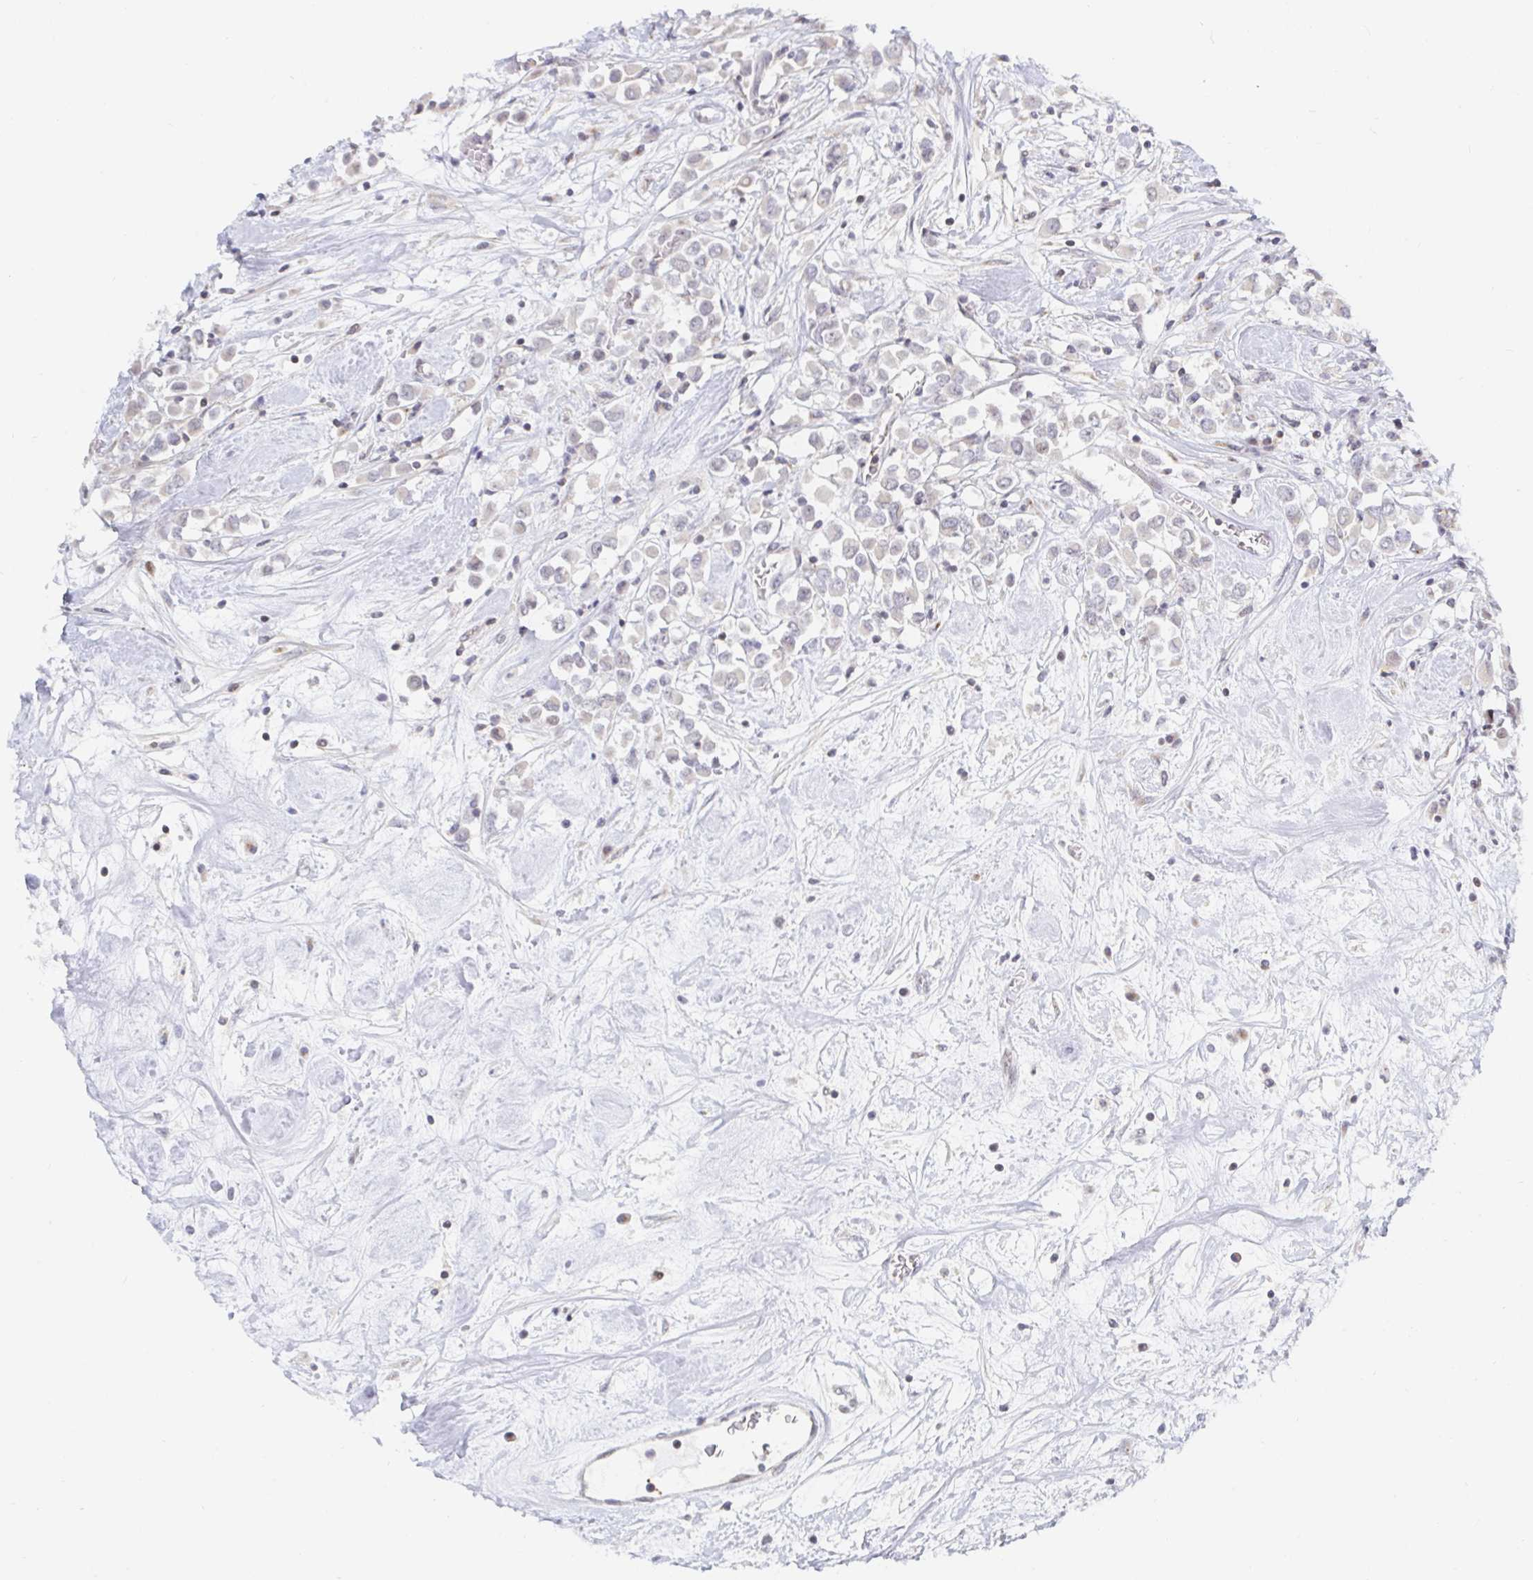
{"staining": {"intensity": "weak", "quantity": "<25%", "location": "nuclear"}, "tissue": "breast cancer", "cell_type": "Tumor cells", "image_type": "cancer", "snomed": [{"axis": "morphology", "description": "Duct carcinoma"}, {"axis": "topography", "description": "Breast"}], "caption": "Immunohistochemistry micrograph of neoplastic tissue: human breast cancer (invasive ductal carcinoma) stained with DAB (3,3'-diaminobenzidine) displays no significant protein expression in tumor cells. (IHC, brightfield microscopy, high magnification).", "gene": "CHD2", "patient": {"sex": "female", "age": 61}}